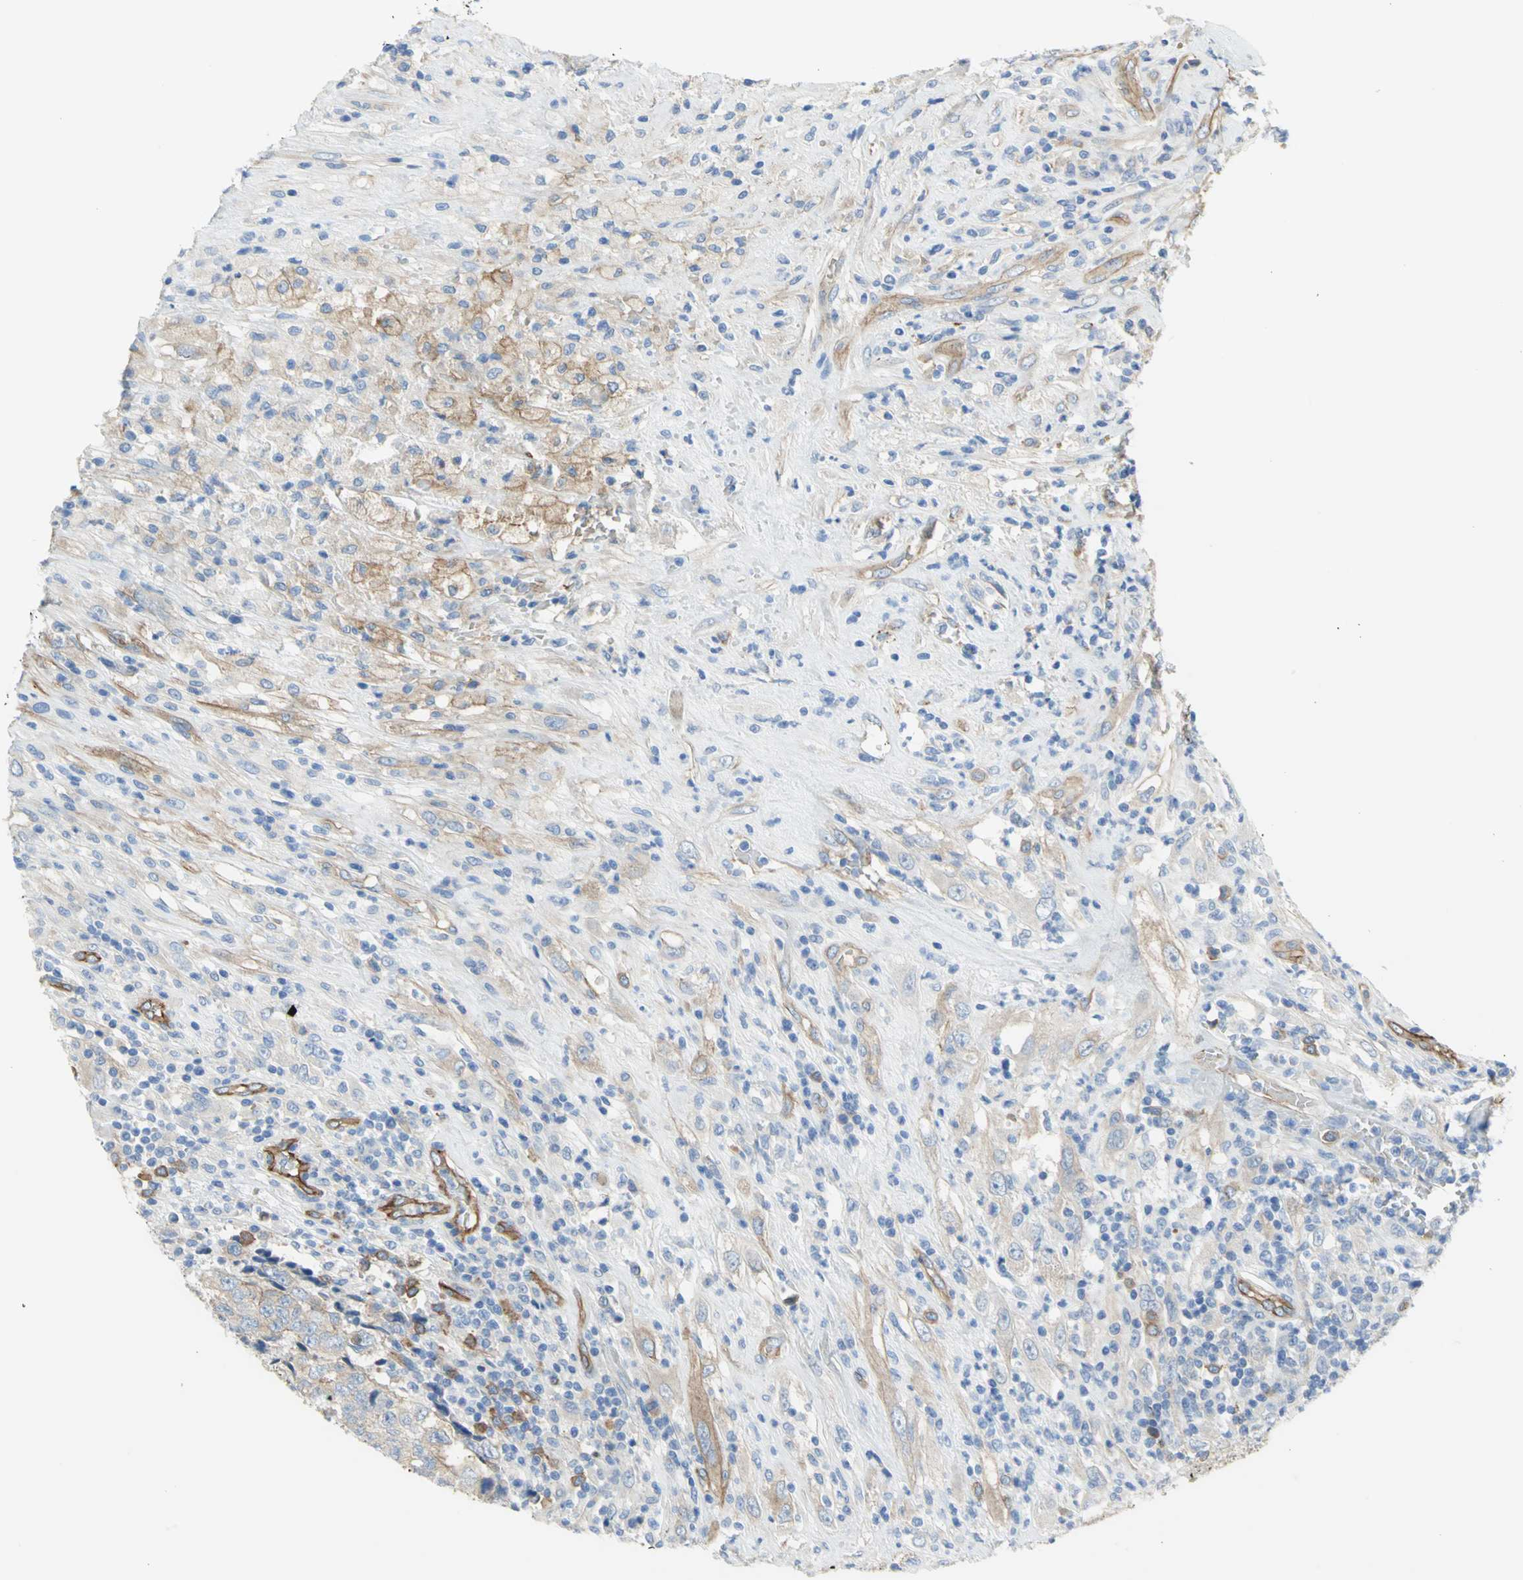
{"staining": {"intensity": "weak", "quantity": "25%-75%", "location": "cytoplasmic/membranous"}, "tissue": "testis cancer", "cell_type": "Tumor cells", "image_type": "cancer", "snomed": [{"axis": "morphology", "description": "Necrosis, NOS"}, {"axis": "morphology", "description": "Carcinoma, Embryonal, NOS"}, {"axis": "topography", "description": "Testis"}], "caption": "Immunohistochemistry (IHC) (DAB) staining of human testis cancer (embryonal carcinoma) displays weak cytoplasmic/membranous protein expression in about 25%-75% of tumor cells. The staining was performed using DAB (3,3'-diaminobenzidine) to visualize the protein expression in brown, while the nuclei were stained in blue with hematoxylin (Magnification: 20x).", "gene": "FLNB", "patient": {"sex": "male", "age": 19}}